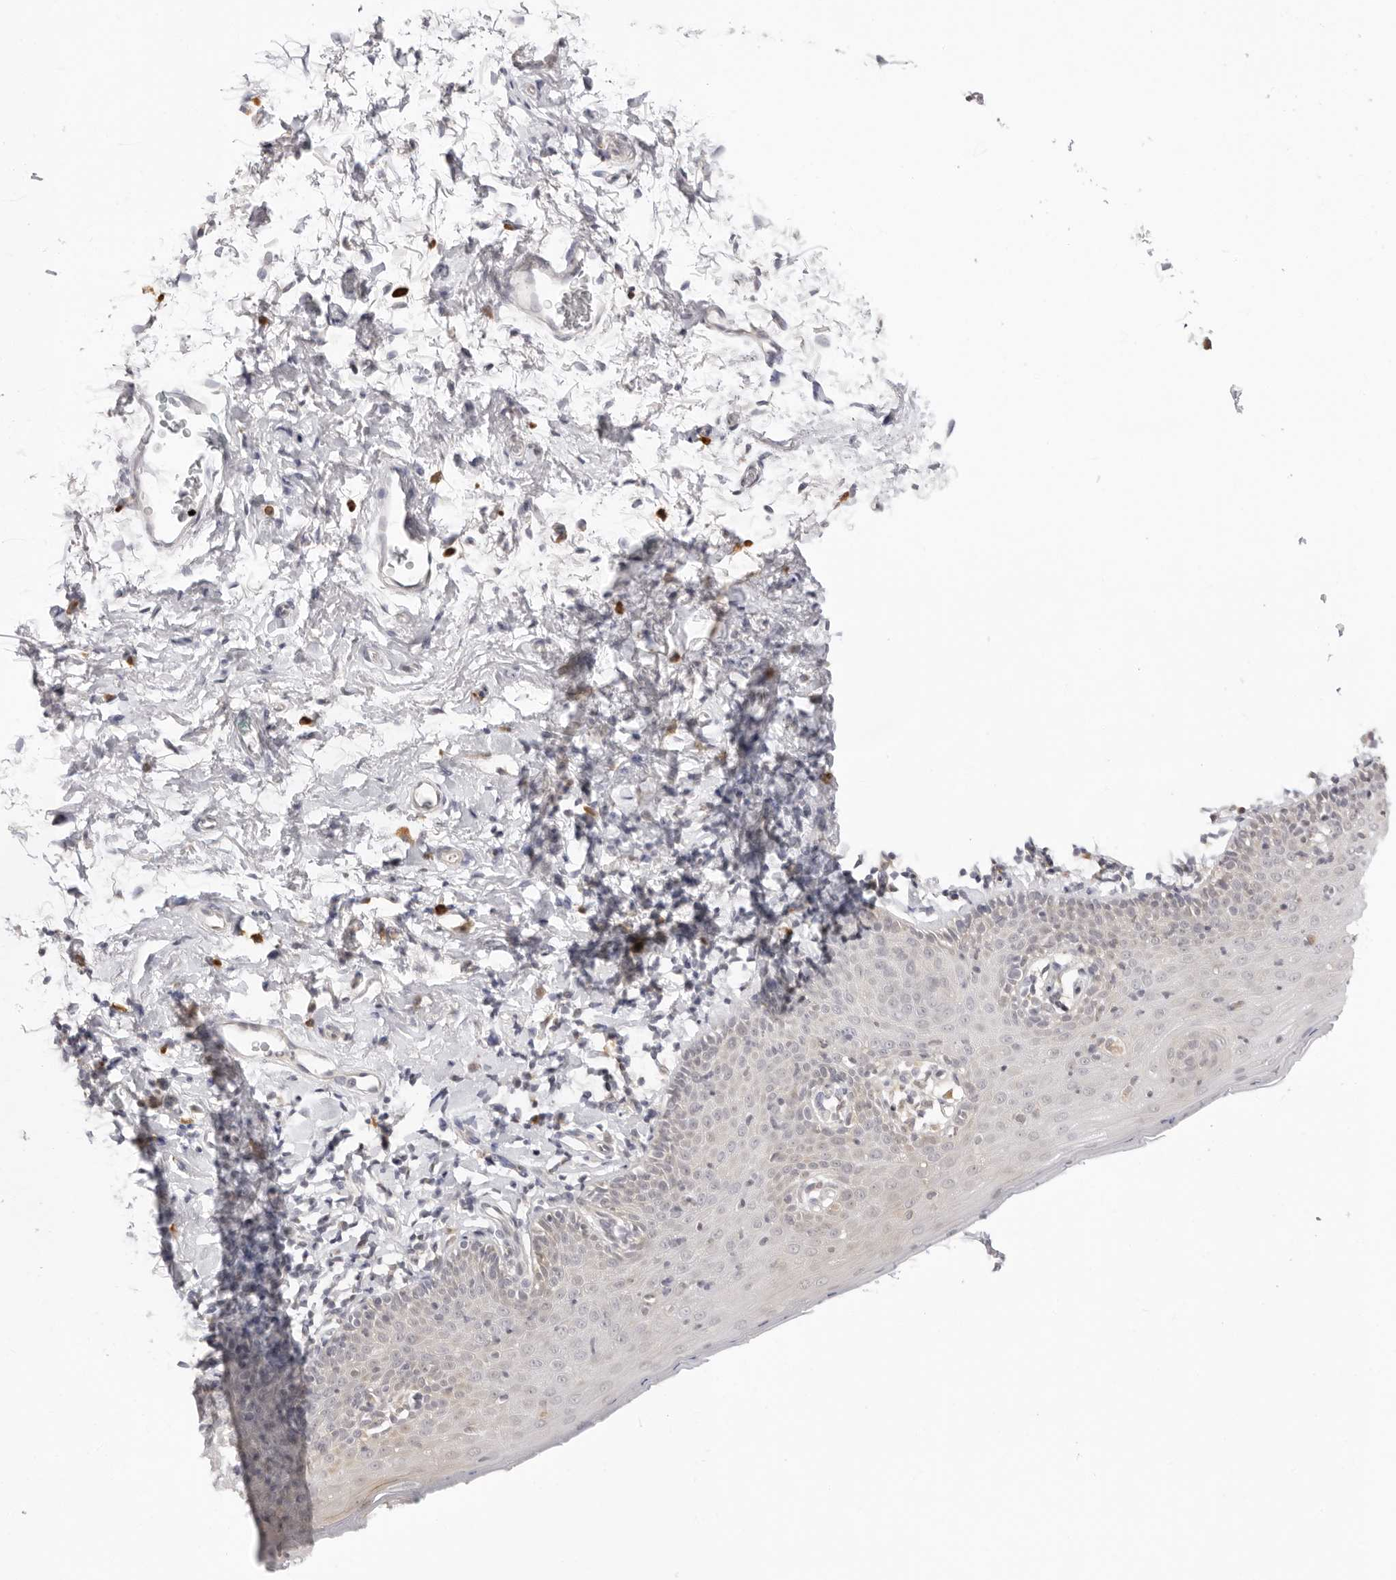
{"staining": {"intensity": "weak", "quantity": "25%-75%", "location": "cytoplasmic/membranous"}, "tissue": "skin", "cell_type": "Epidermal cells", "image_type": "normal", "snomed": [{"axis": "morphology", "description": "Normal tissue, NOS"}, {"axis": "topography", "description": "Vulva"}], "caption": "The histopathology image shows staining of normal skin, revealing weak cytoplasmic/membranous protein staining (brown color) within epidermal cells. (brown staining indicates protein expression, while blue staining denotes nuclei).", "gene": "FDPS", "patient": {"sex": "female", "age": 66}}